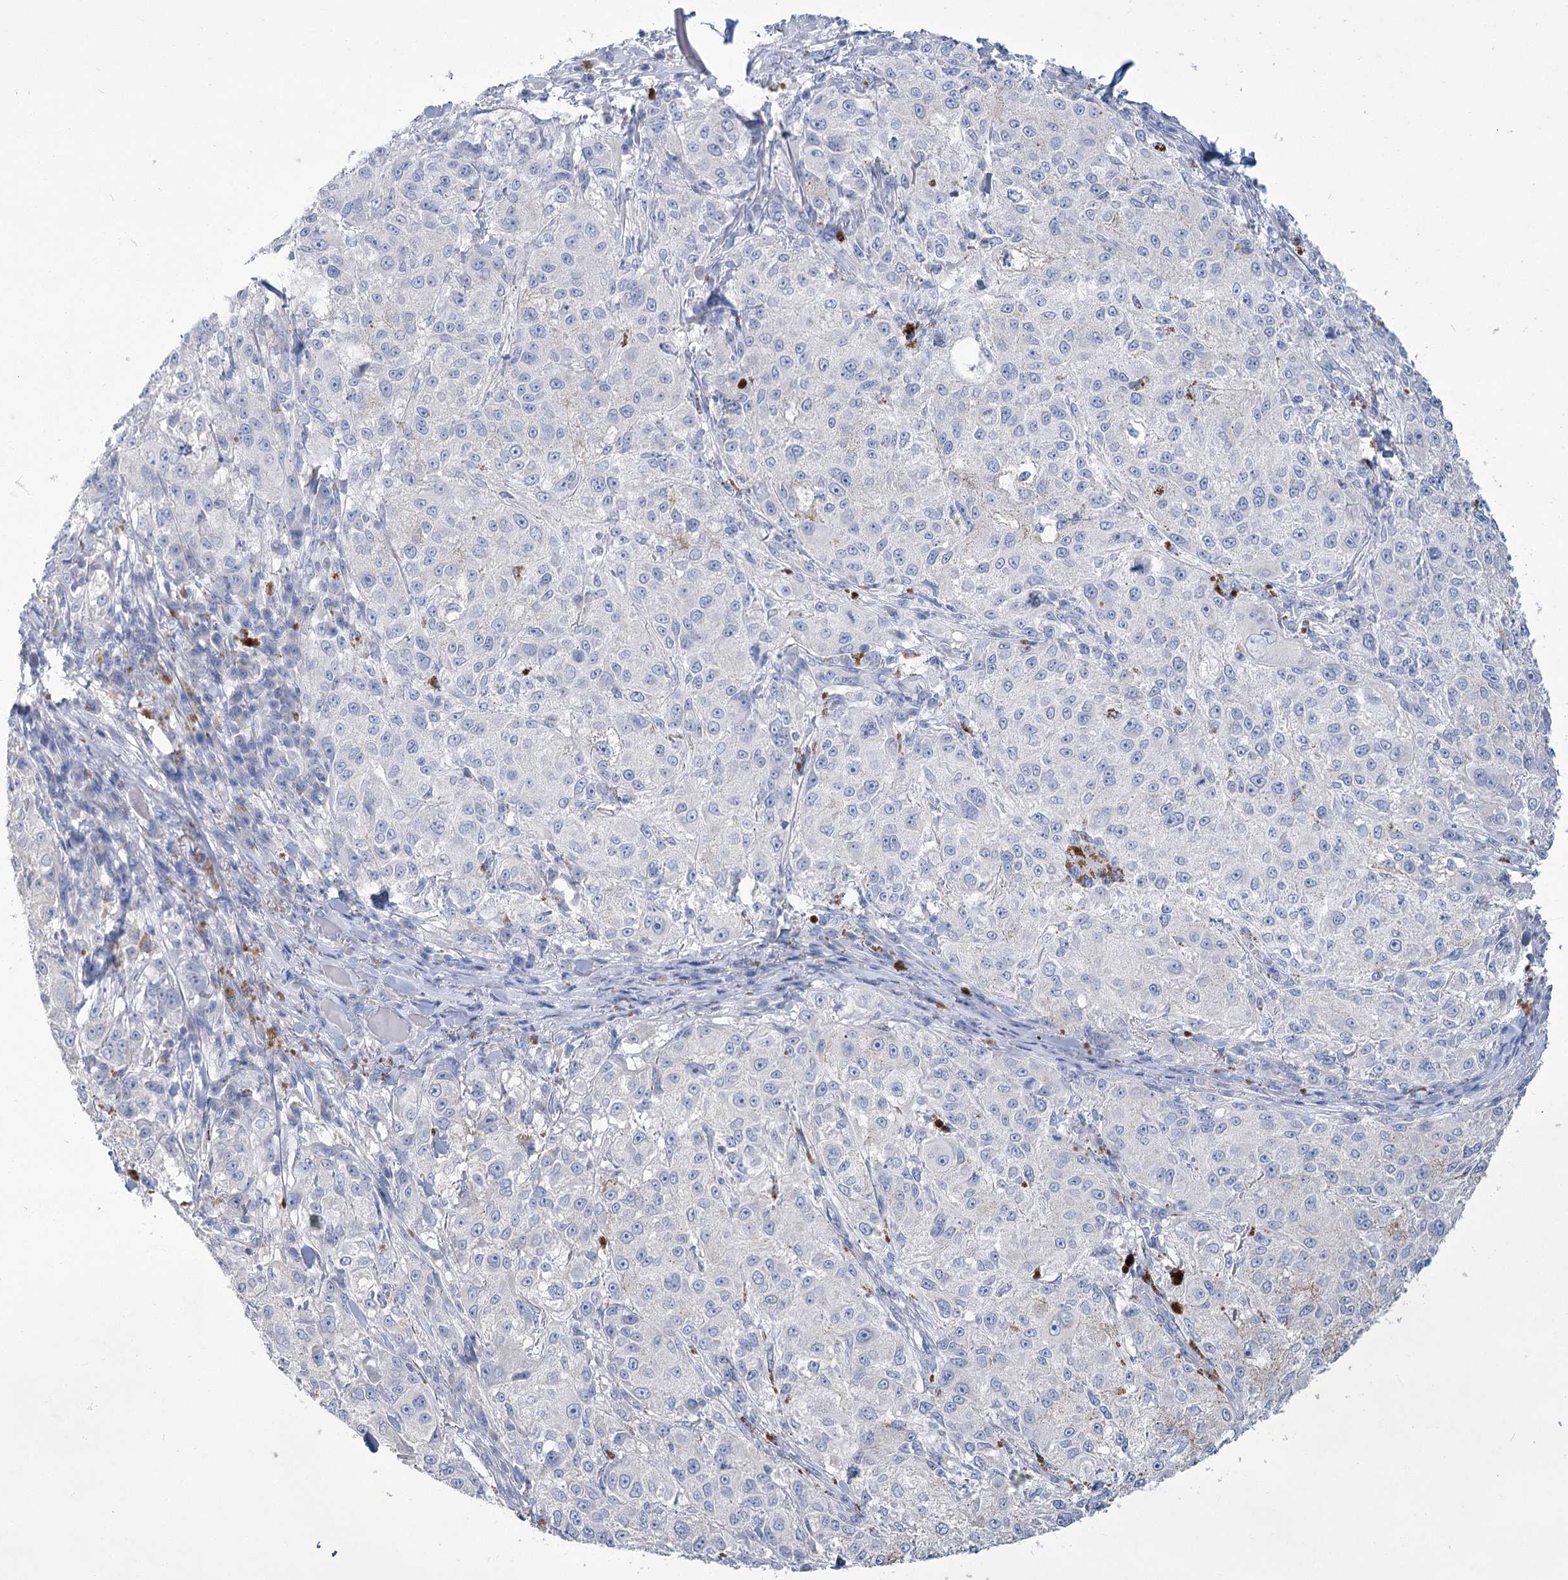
{"staining": {"intensity": "negative", "quantity": "none", "location": "none"}, "tissue": "melanoma", "cell_type": "Tumor cells", "image_type": "cancer", "snomed": [{"axis": "morphology", "description": "Necrosis, NOS"}, {"axis": "morphology", "description": "Malignant melanoma, NOS"}, {"axis": "topography", "description": "Skin"}], "caption": "A micrograph of human melanoma is negative for staining in tumor cells.", "gene": "SLC9A3", "patient": {"sex": "female", "age": 87}}